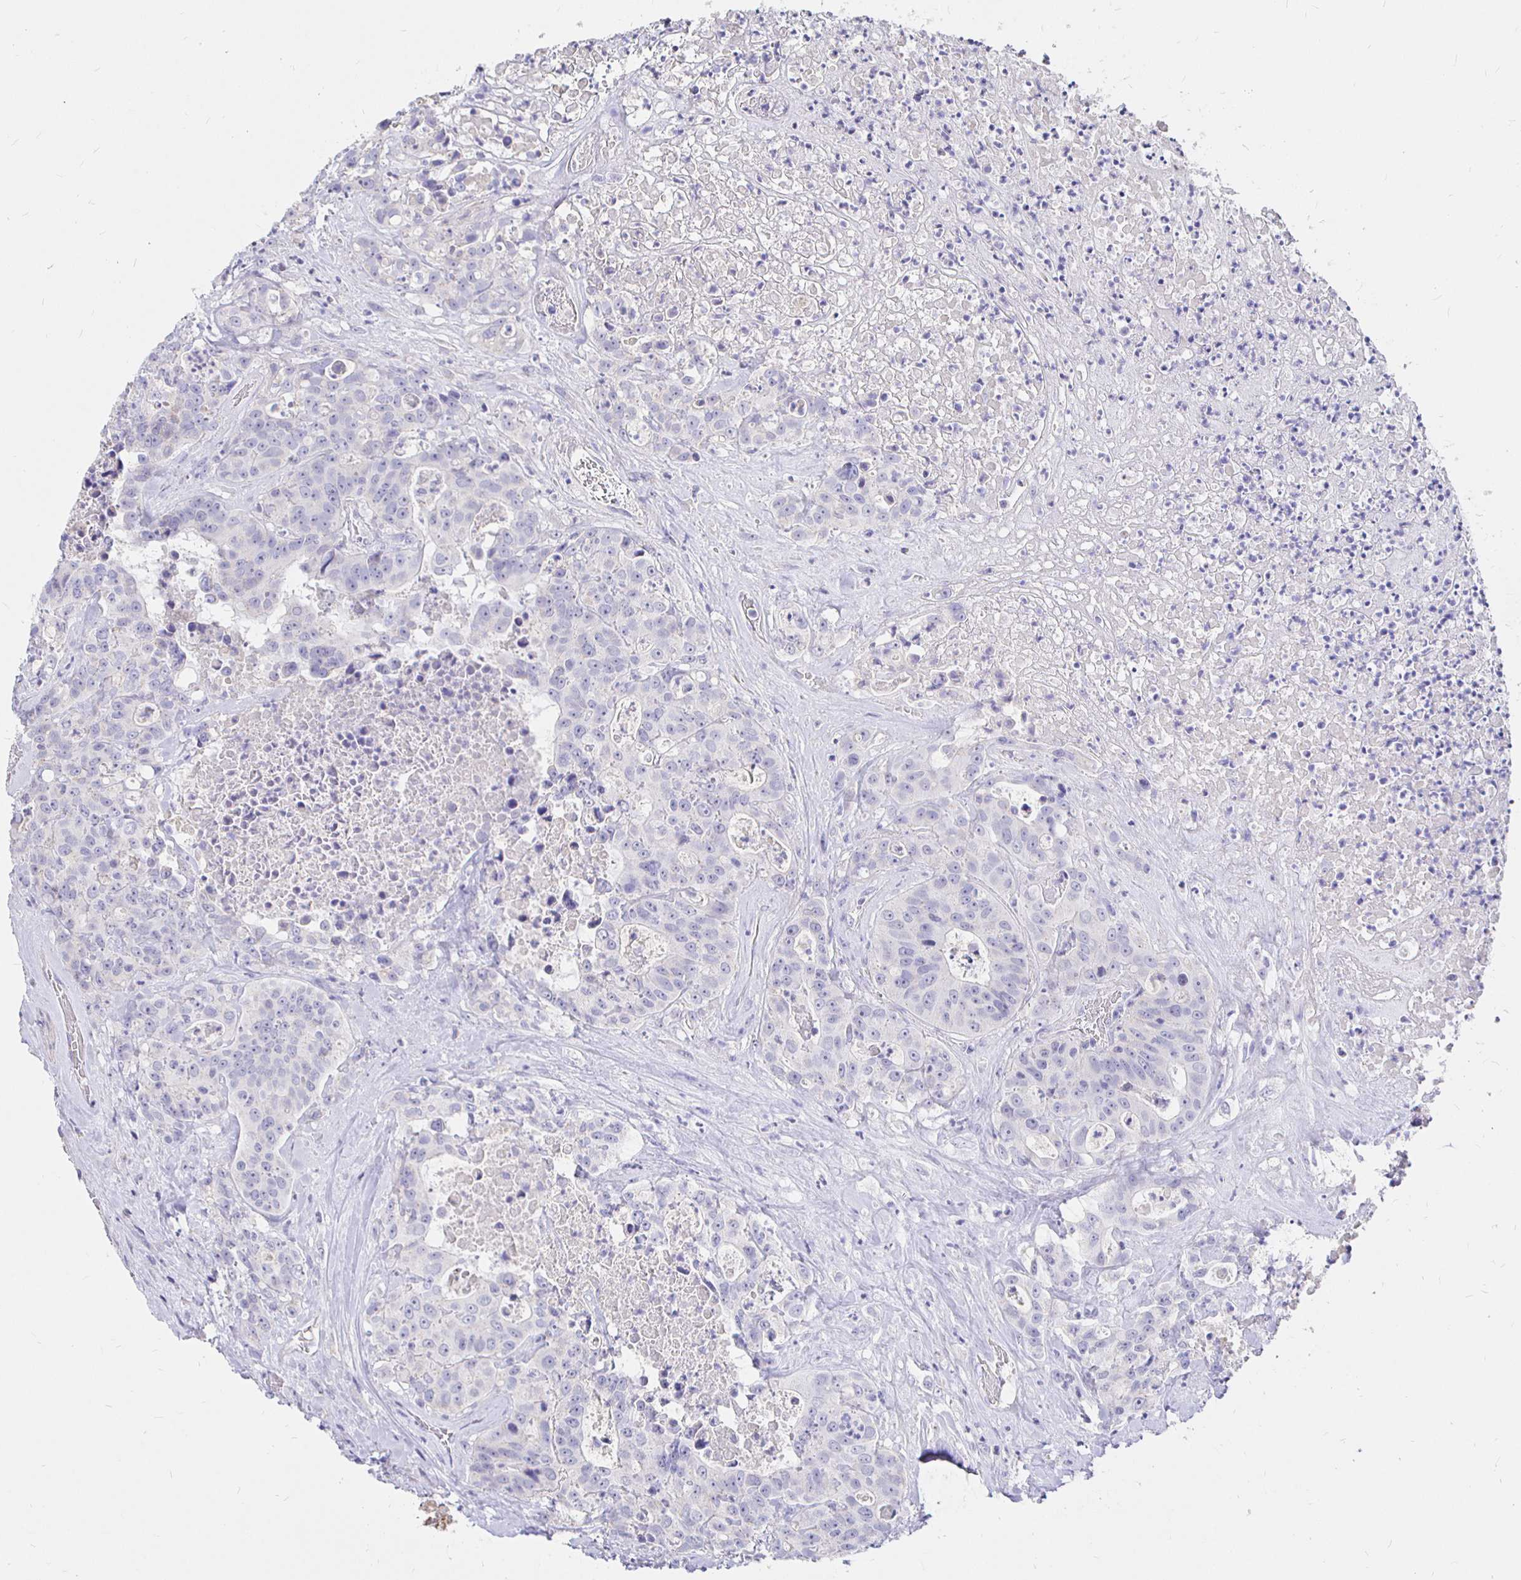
{"staining": {"intensity": "negative", "quantity": "none", "location": "none"}, "tissue": "colorectal cancer", "cell_type": "Tumor cells", "image_type": "cancer", "snomed": [{"axis": "morphology", "description": "Adenocarcinoma, NOS"}, {"axis": "topography", "description": "Rectum"}], "caption": "A micrograph of human colorectal adenocarcinoma is negative for staining in tumor cells.", "gene": "NECAB1", "patient": {"sex": "female", "age": 62}}